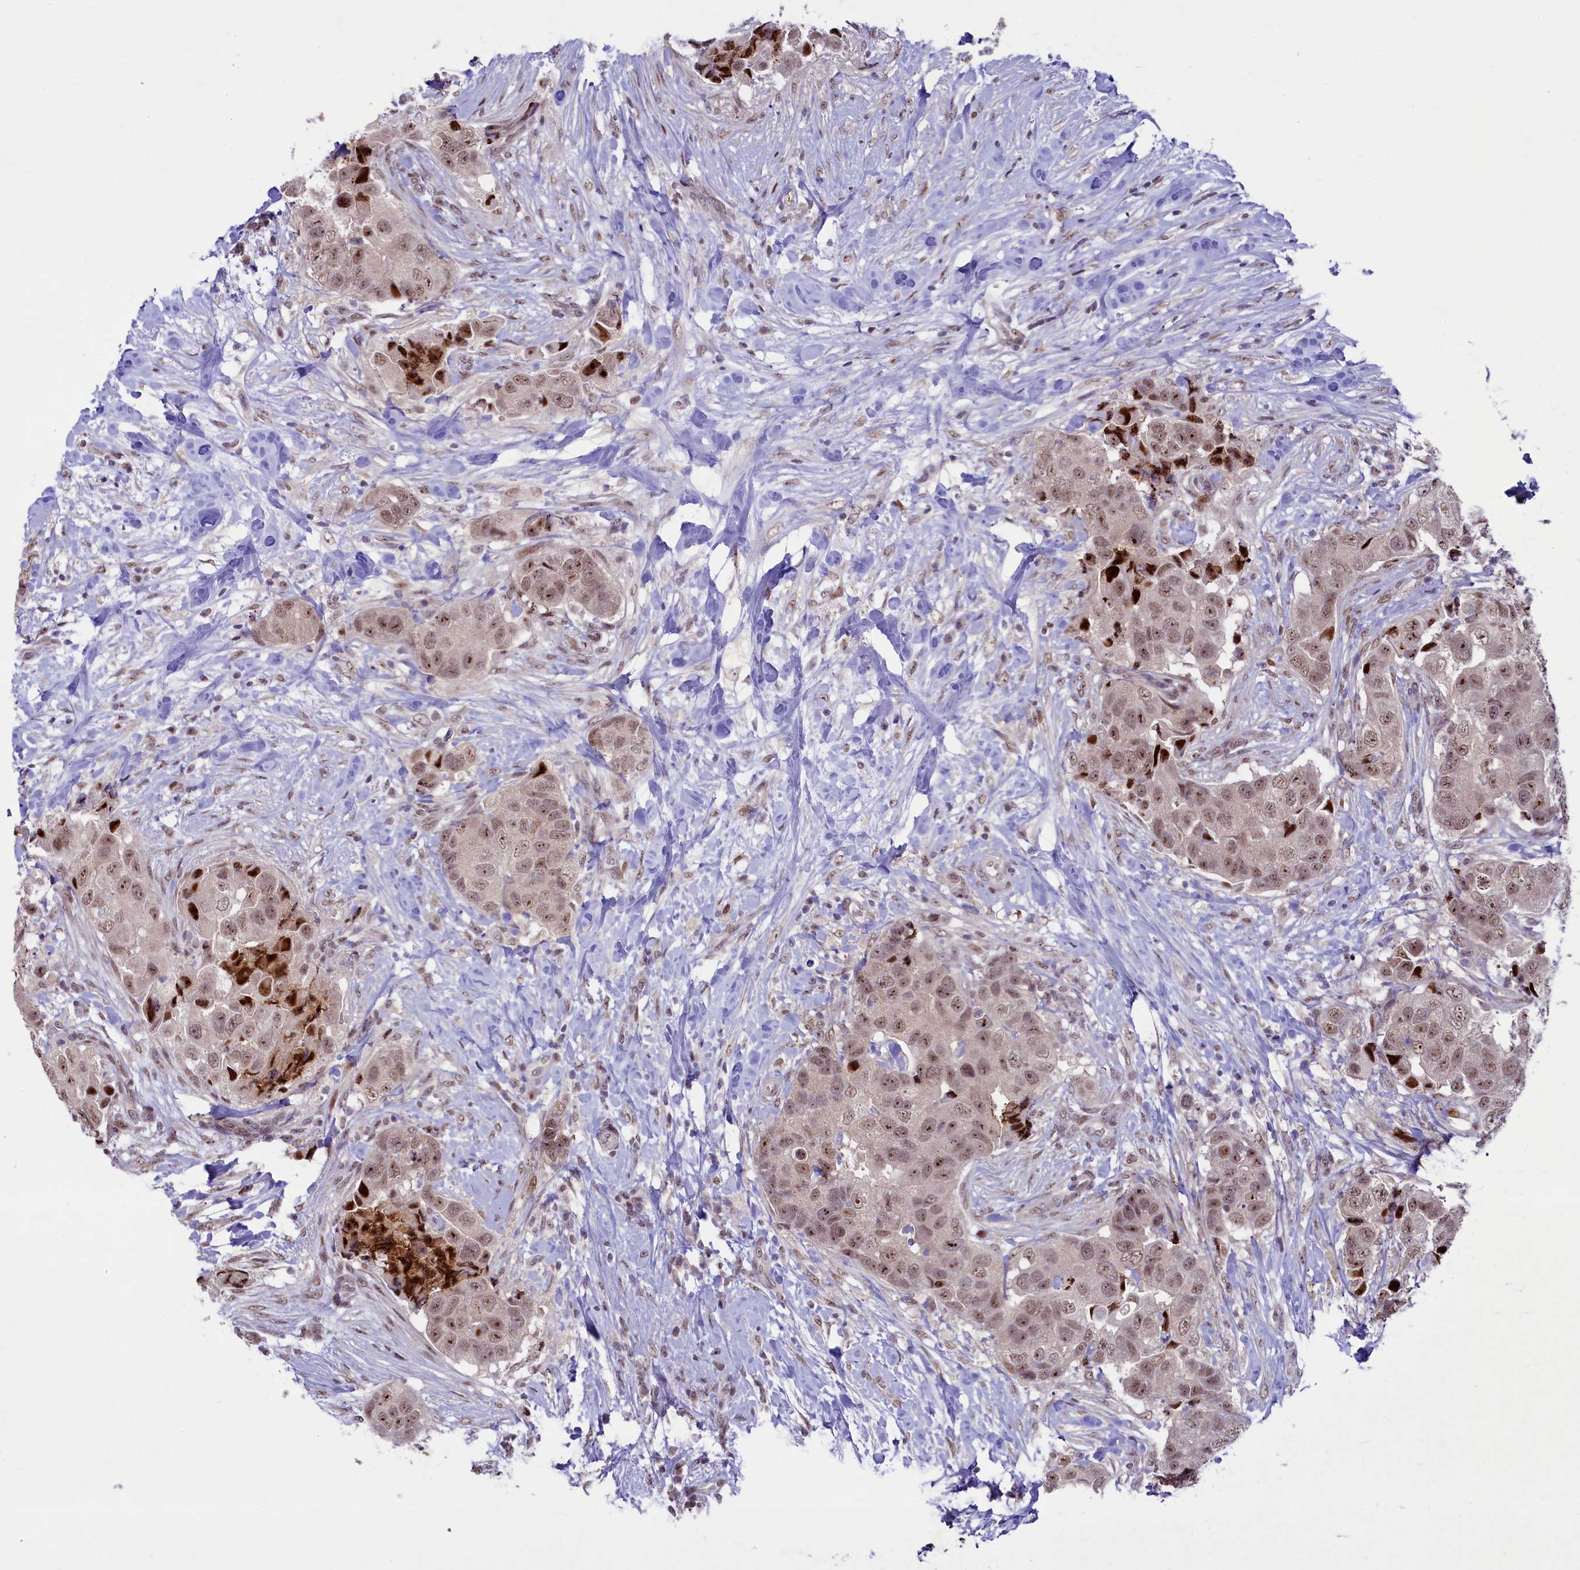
{"staining": {"intensity": "moderate", "quantity": ">75%", "location": "nuclear"}, "tissue": "breast cancer", "cell_type": "Tumor cells", "image_type": "cancer", "snomed": [{"axis": "morphology", "description": "Normal tissue, NOS"}, {"axis": "morphology", "description": "Duct carcinoma"}, {"axis": "topography", "description": "Breast"}], "caption": "Breast cancer was stained to show a protein in brown. There is medium levels of moderate nuclear expression in about >75% of tumor cells.", "gene": "ANKS3", "patient": {"sex": "female", "age": 62}}